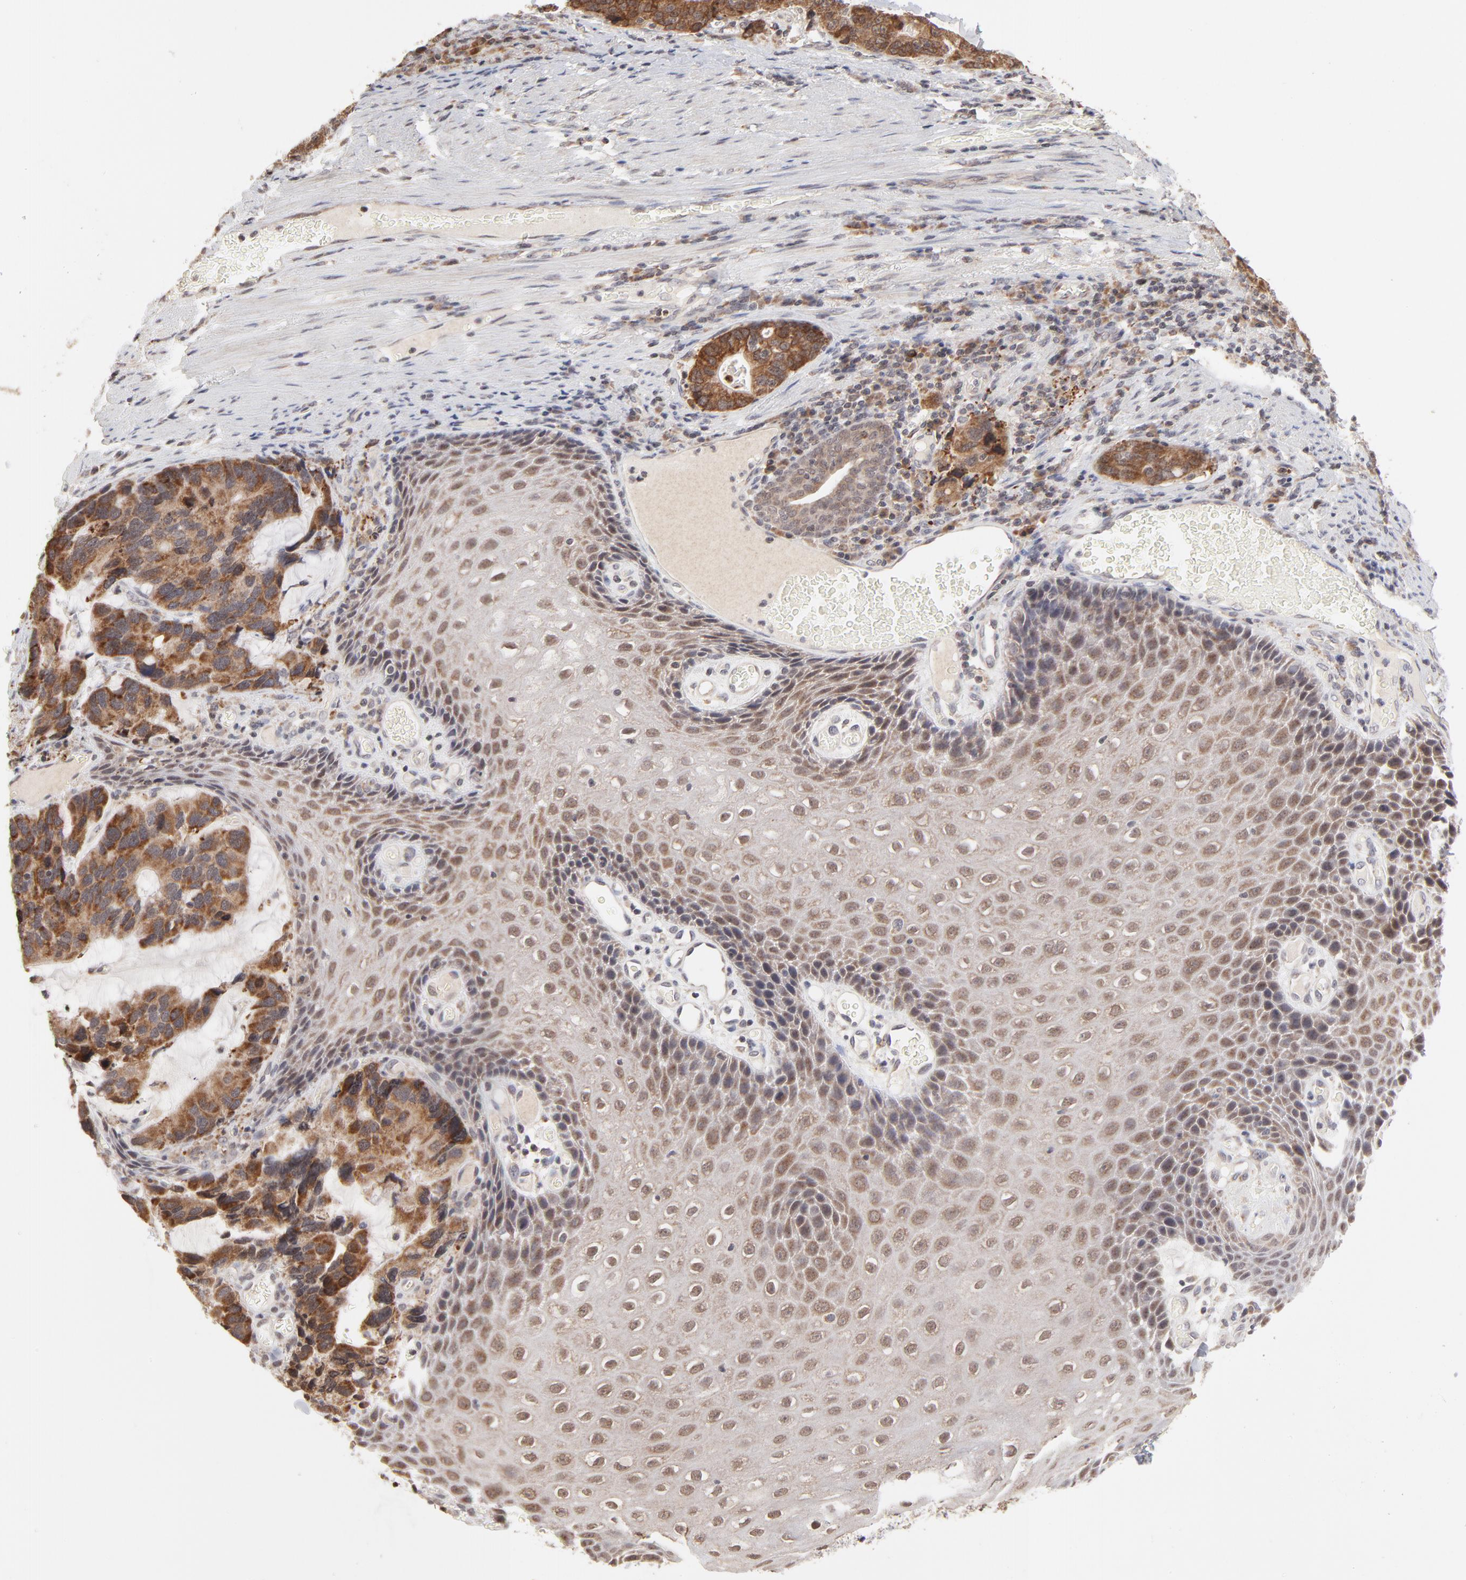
{"staining": {"intensity": "moderate", "quantity": ">75%", "location": "cytoplasmic/membranous"}, "tissue": "stomach cancer", "cell_type": "Tumor cells", "image_type": "cancer", "snomed": [{"axis": "morphology", "description": "Adenocarcinoma, NOS"}, {"axis": "topography", "description": "Esophagus"}, {"axis": "topography", "description": "Stomach"}], "caption": "Human stomach cancer stained with a protein marker reveals moderate staining in tumor cells.", "gene": "ARIH1", "patient": {"sex": "male", "age": 74}}